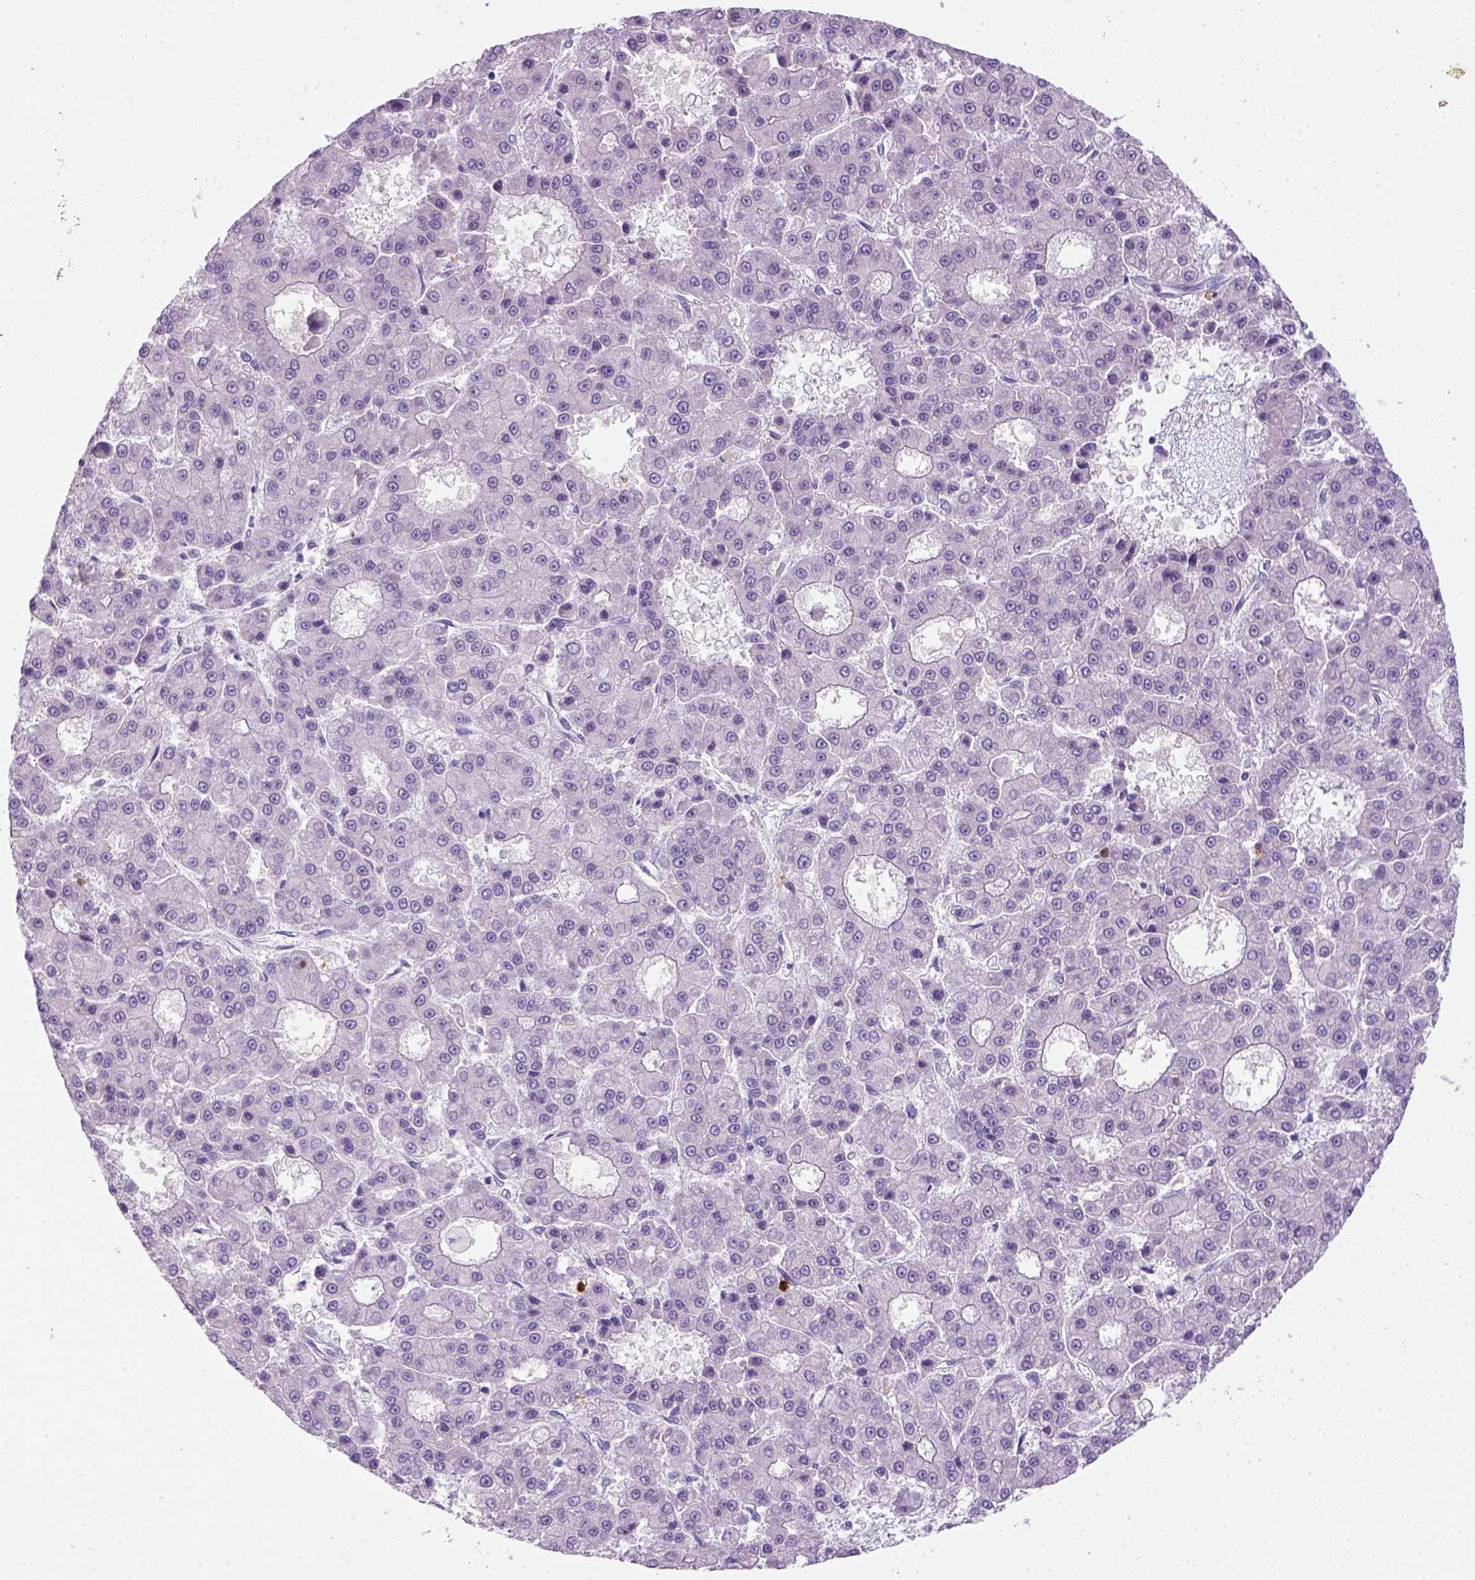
{"staining": {"intensity": "negative", "quantity": "none", "location": "none"}, "tissue": "liver cancer", "cell_type": "Tumor cells", "image_type": "cancer", "snomed": [{"axis": "morphology", "description": "Carcinoma, Hepatocellular, NOS"}, {"axis": "topography", "description": "Liver"}], "caption": "Liver cancer stained for a protein using immunohistochemistry (IHC) demonstrates no positivity tumor cells.", "gene": "CD3E", "patient": {"sex": "male", "age": 70}}